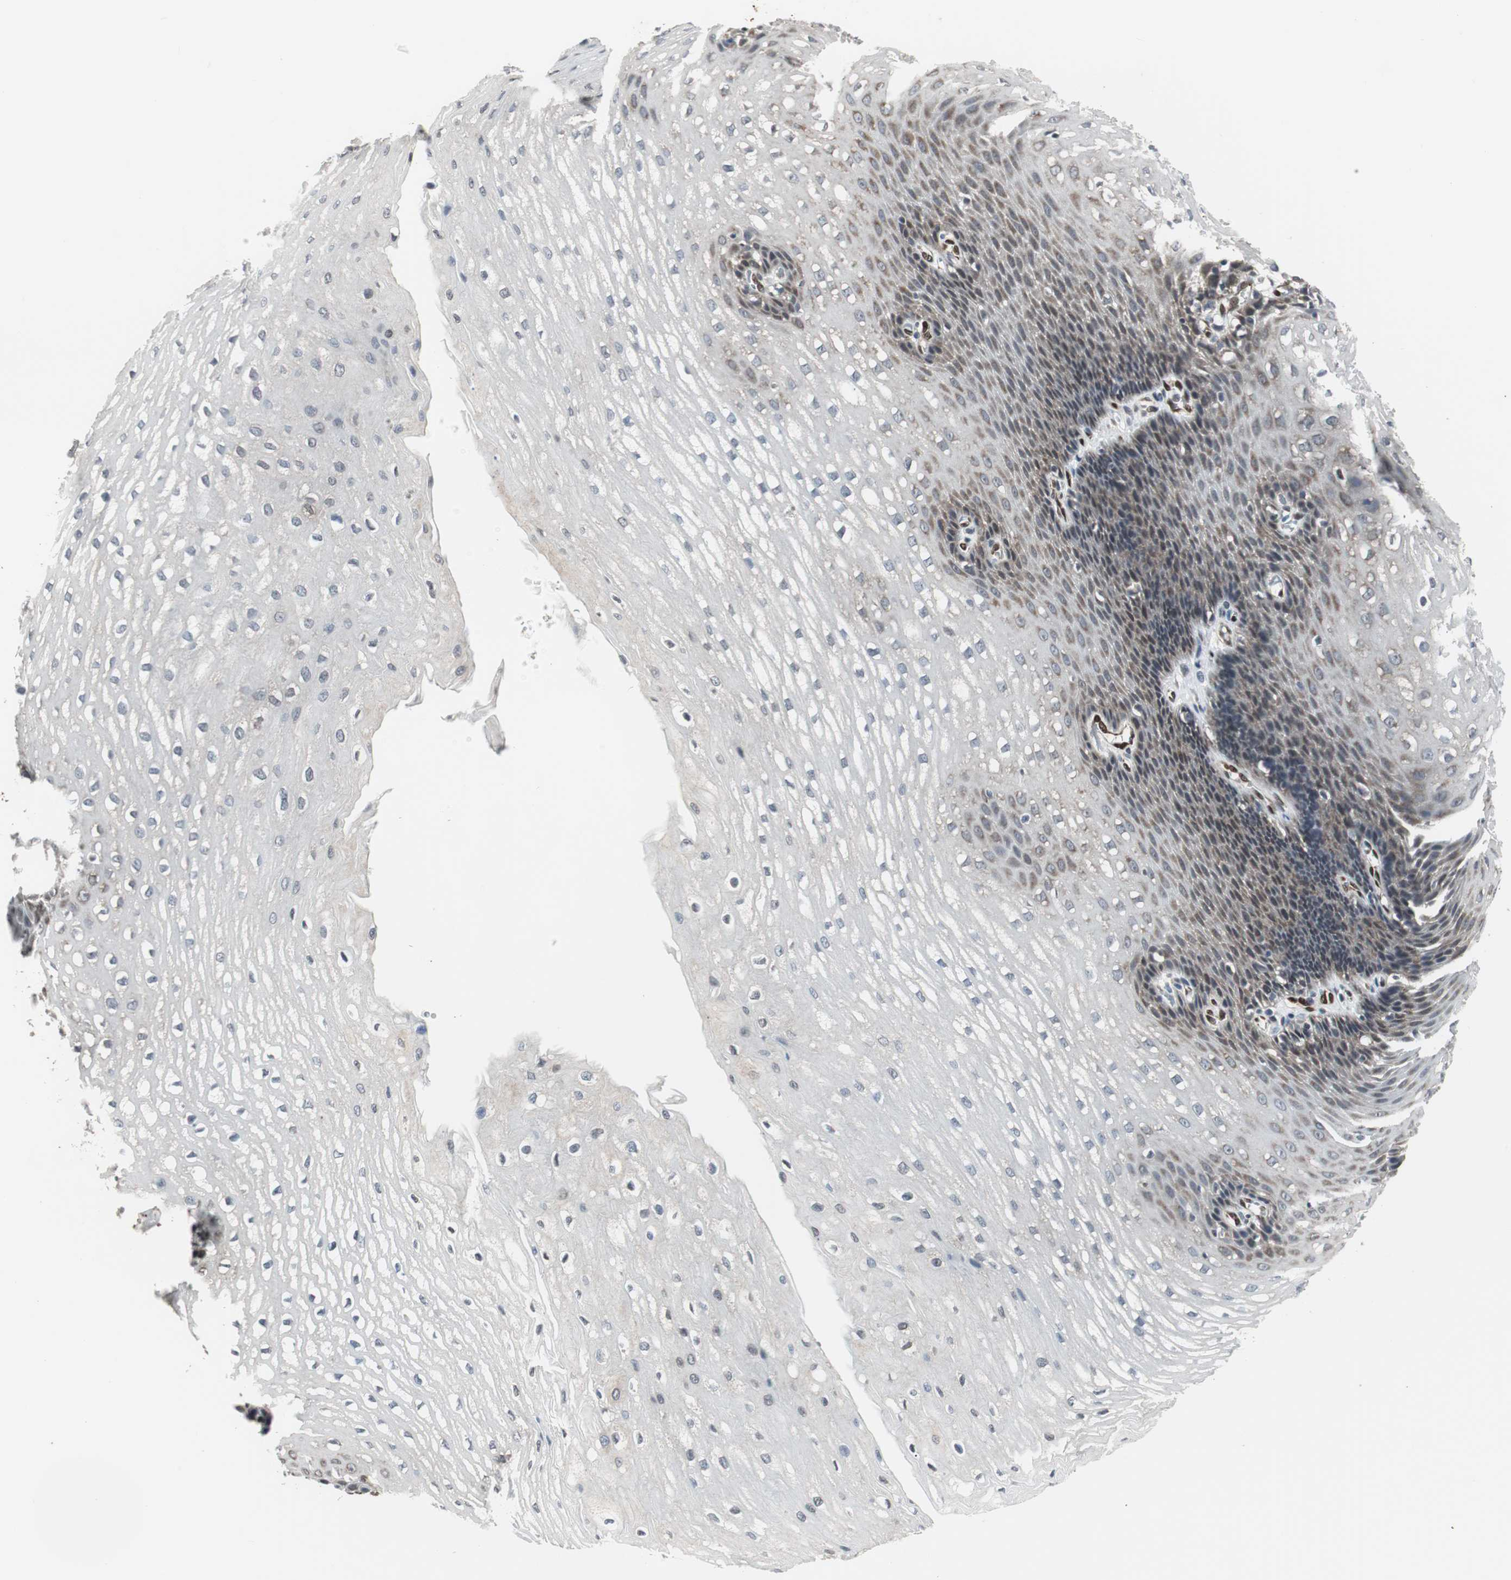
{"staining": {"intensity": "weak", "quantity": "<25%", "location": "cytoplasmic/membranous"}, "tissue": "esophagus", "cell_type": "Squamous epithelial cells", "image_type": "normal", "snomed": [{"axis": "morphology", "description": "Normal tissue, NOS"}, {"axis": "topography", "description": "Esophagus"}], "caption": "There is no significant staining in squamous epithelial cells of esophagus. (DAB immunohistochemistry (IHC) visualized using brightfield microscopy, high magnification).", "gene": "SMAD1", "patient": {"sex": "male", "age": 48}}